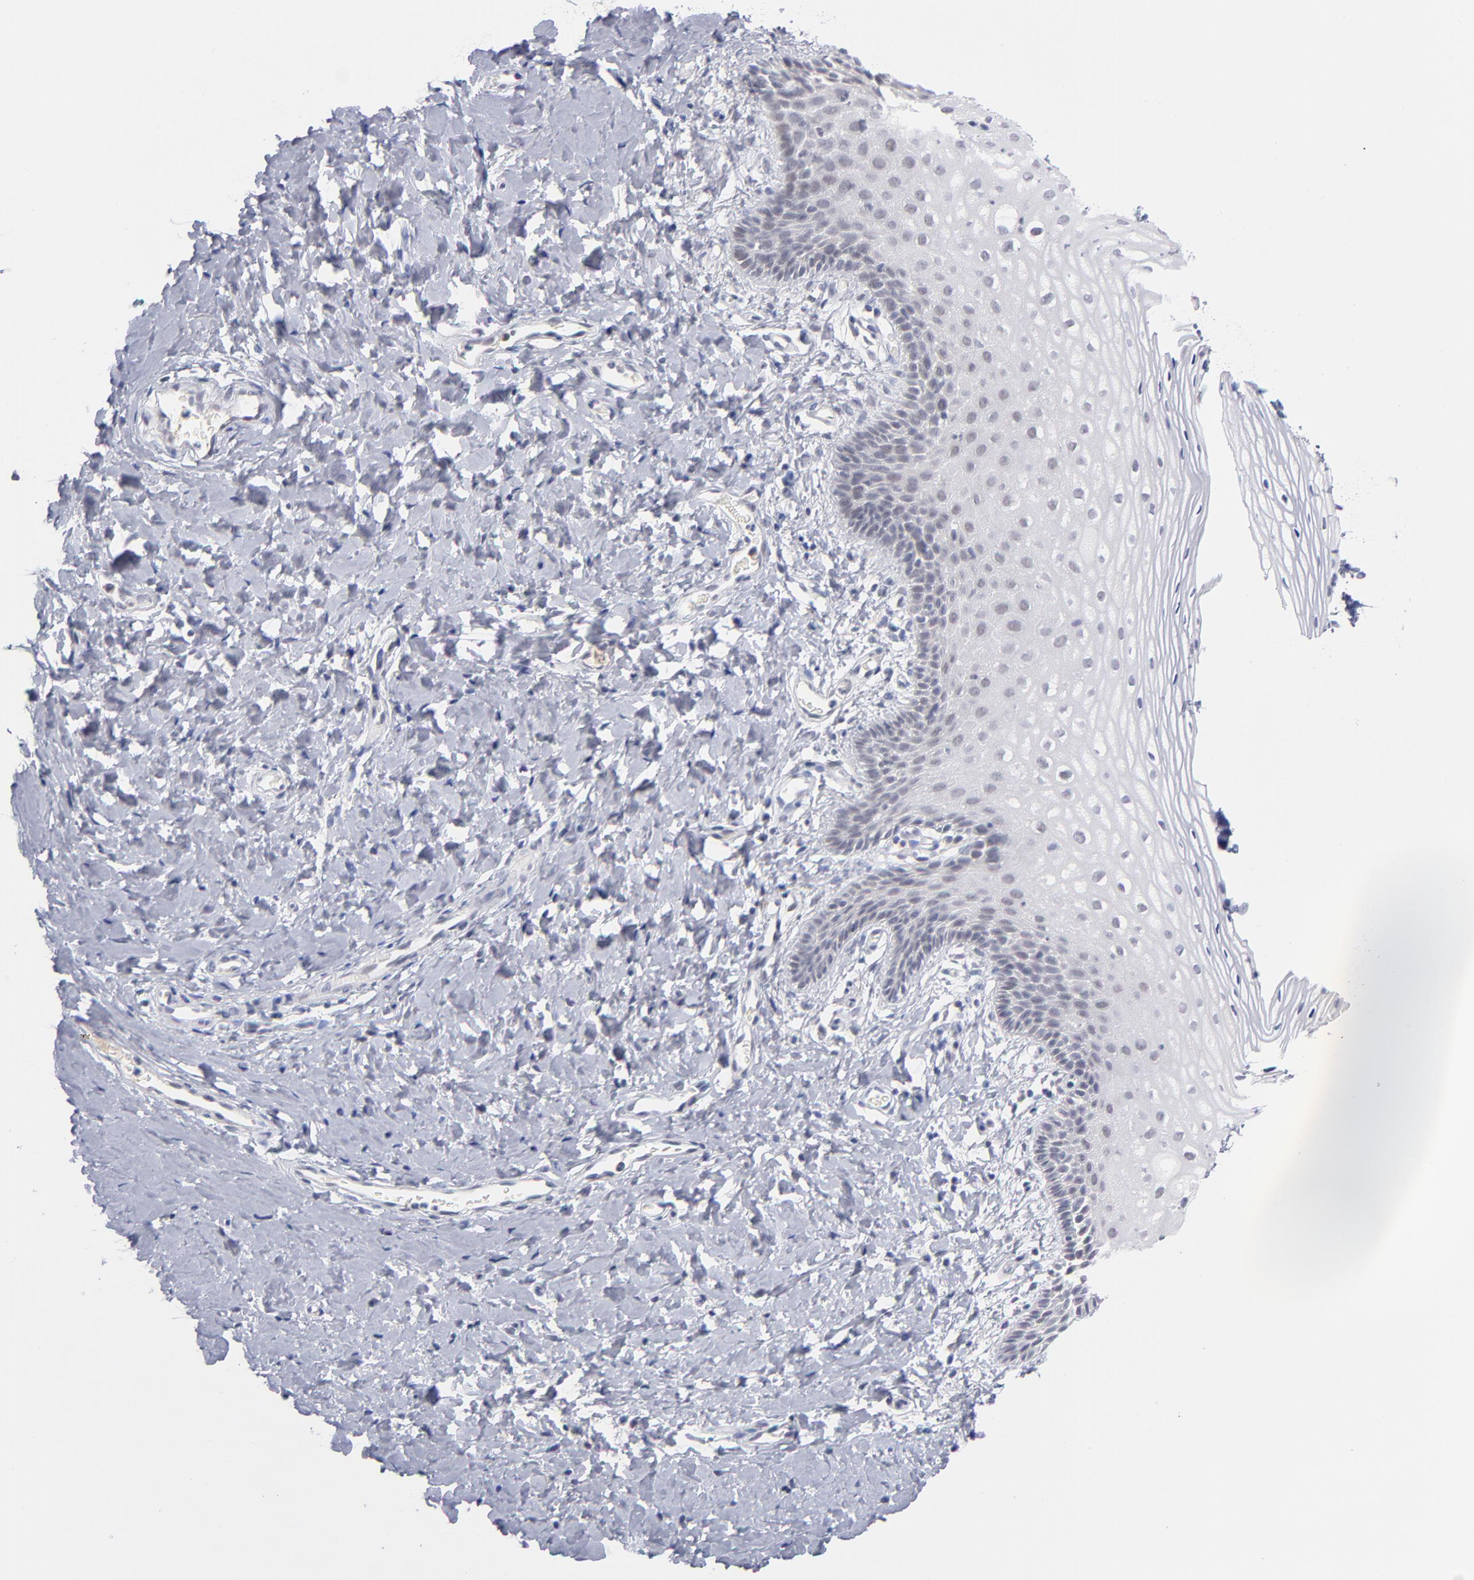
{"staining": {"intensity": "negative", "quantity": "none", "location": "none"}, "tissue": "vagina", "cell_type": "Squamous epithelial cells", "image_type": "normal", "snomed": [{"axis": "morphology", "description": "Normal tissue, NOS"}, {"axis": "topography", "description": "Vagina"}], "caption": "Immunohistochemical staining of benign human vagina shows no significant positivity in squamous epithelial cells.", "gene": "WSB1", "patient": {"sex": "female", "age": 55}}